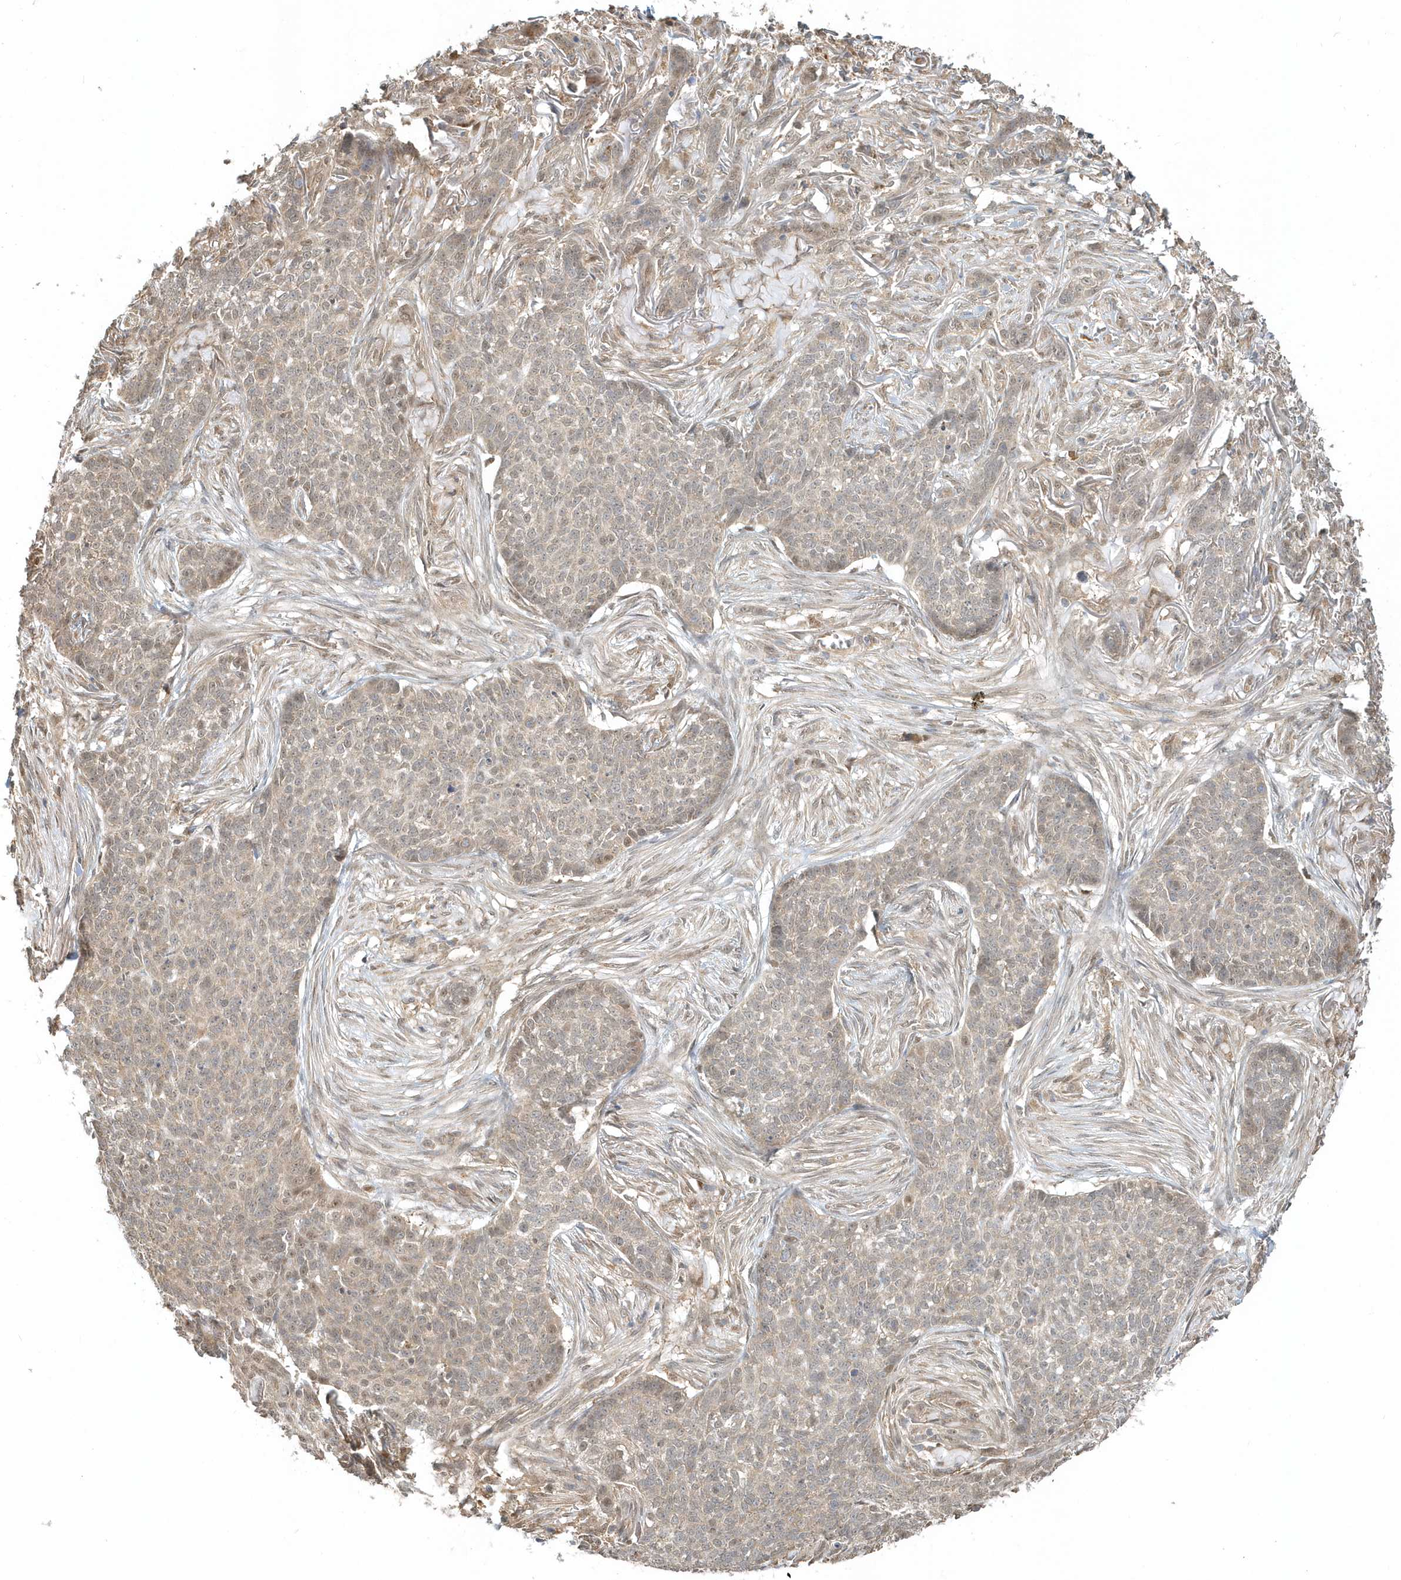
{"staining": {"intensity": "weak", "quantity": "25%-75%", "location": "cytoplasmic/membranous"}, "tissue": "skin cancer", "cell_type": "Tumor cells", "image_type": "cancer", "snomed": [{"axis": "morphology", "description": "Basal cell carcinoma"}, {"axis": "topography", "description": "Skin"}], "caption": "Skin cancer stained with a brown dye reveals weak cytoplasmic/membranous positive expression in approximately 25%-75% of tumor cells.", "gene": "PSMD6", "patient": {"sex": "male", "age": 85}}